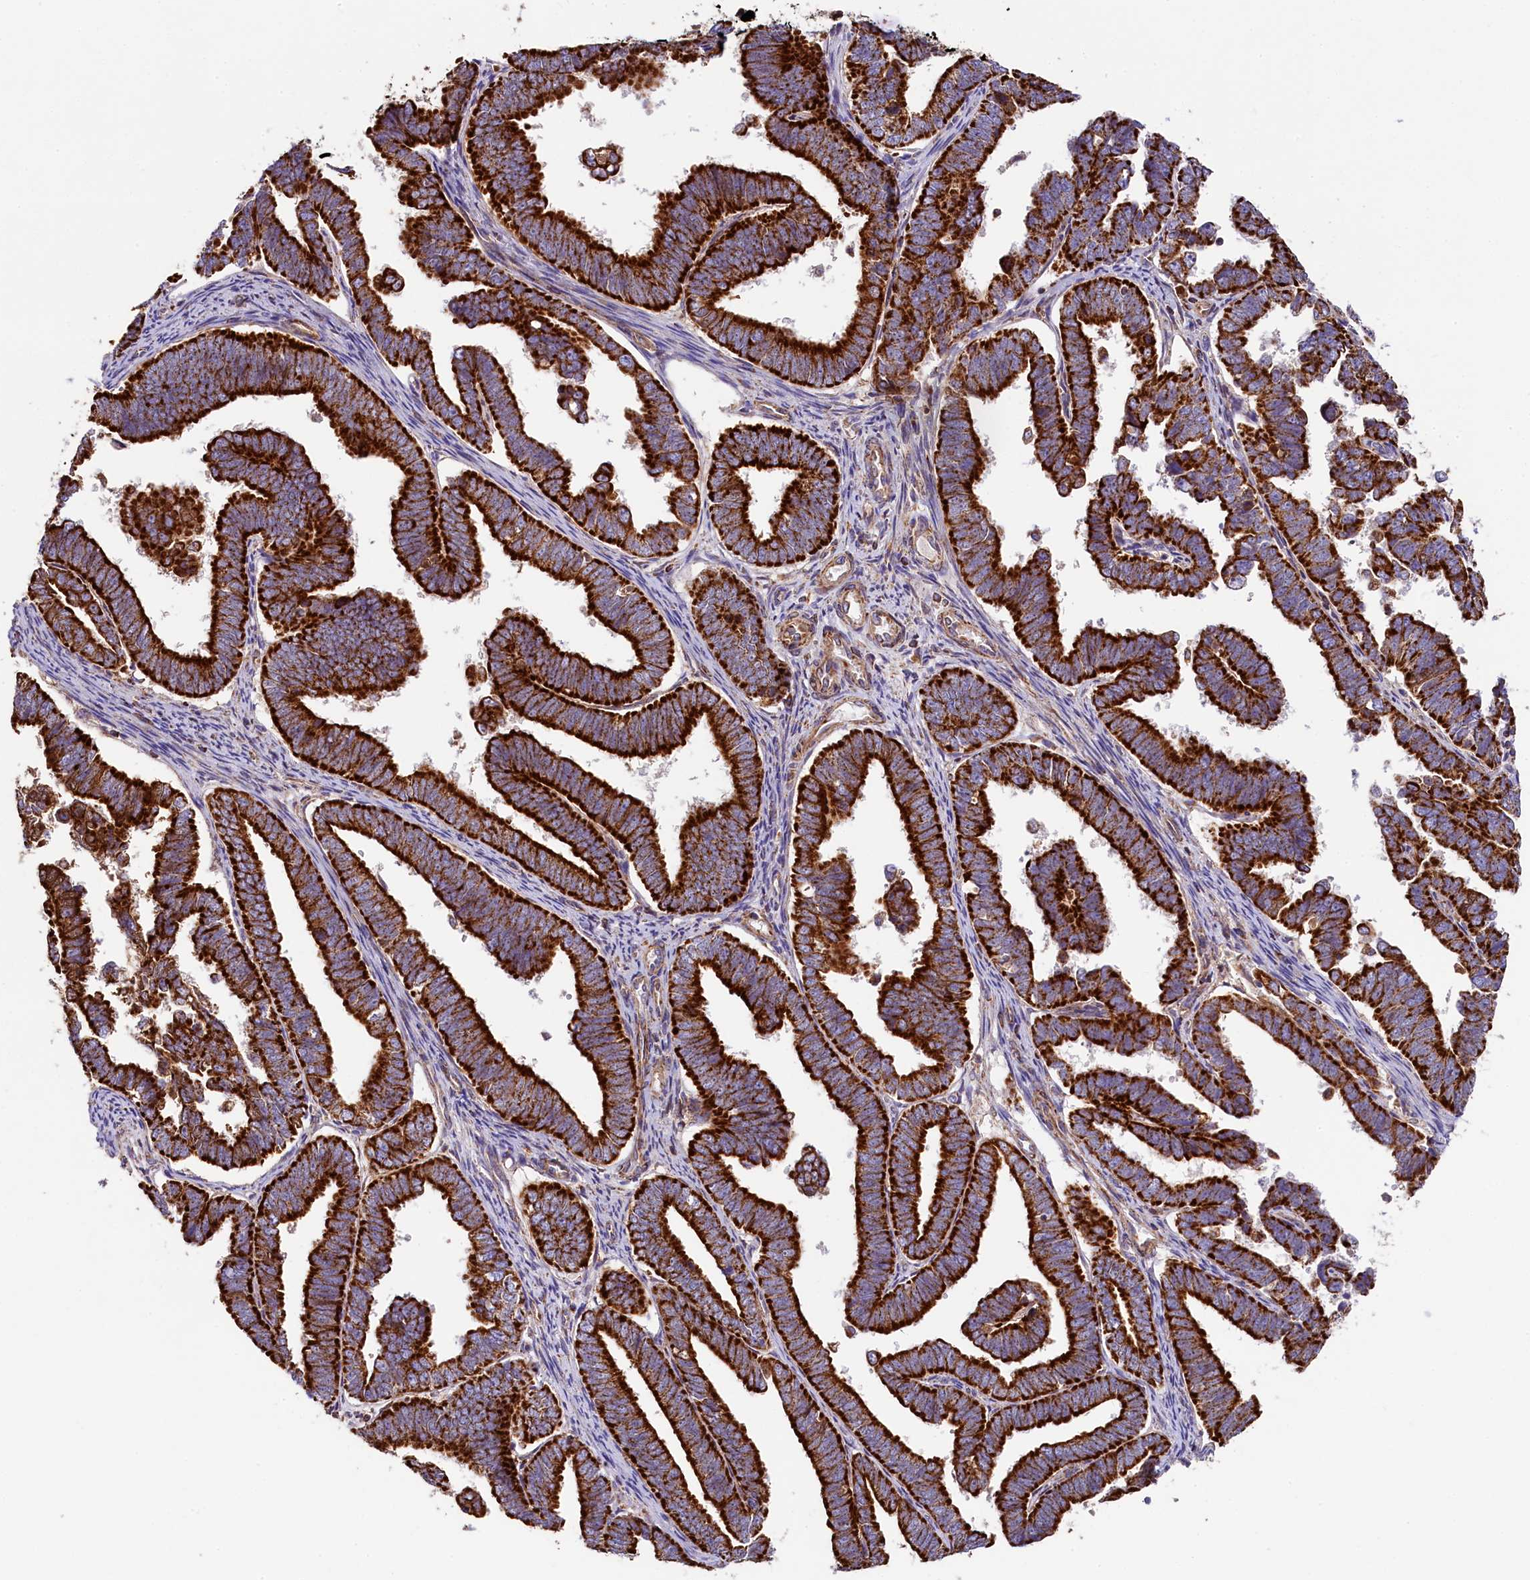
{"staining": {"intensity": "strong", "quantity": ">75%", "location": "cytoplasmic/membranous"}, "tissue": "endometrial cancer", "cell_type": "Tumor cells", "image_type": "cancer", "snomed": [{"axis": "morphology", "description": "Adenocarcinoma, NOS"}, {"axis": "topography", "description": "Endometrium"}], "caption": "Immunohistochemical staining of human endometrial adenocarcinoma displays strong cytoplasmic/membranous protein staining in approximately >75% of tumor cells. The staining was performed using DAB (3,3'-diaminobenzidine), with brown indicating positive protein expression. Nuclei are stained blue with hematoxylin.", "gene": "CLYBL", "patient": {"sex": "female", "age": 75}}